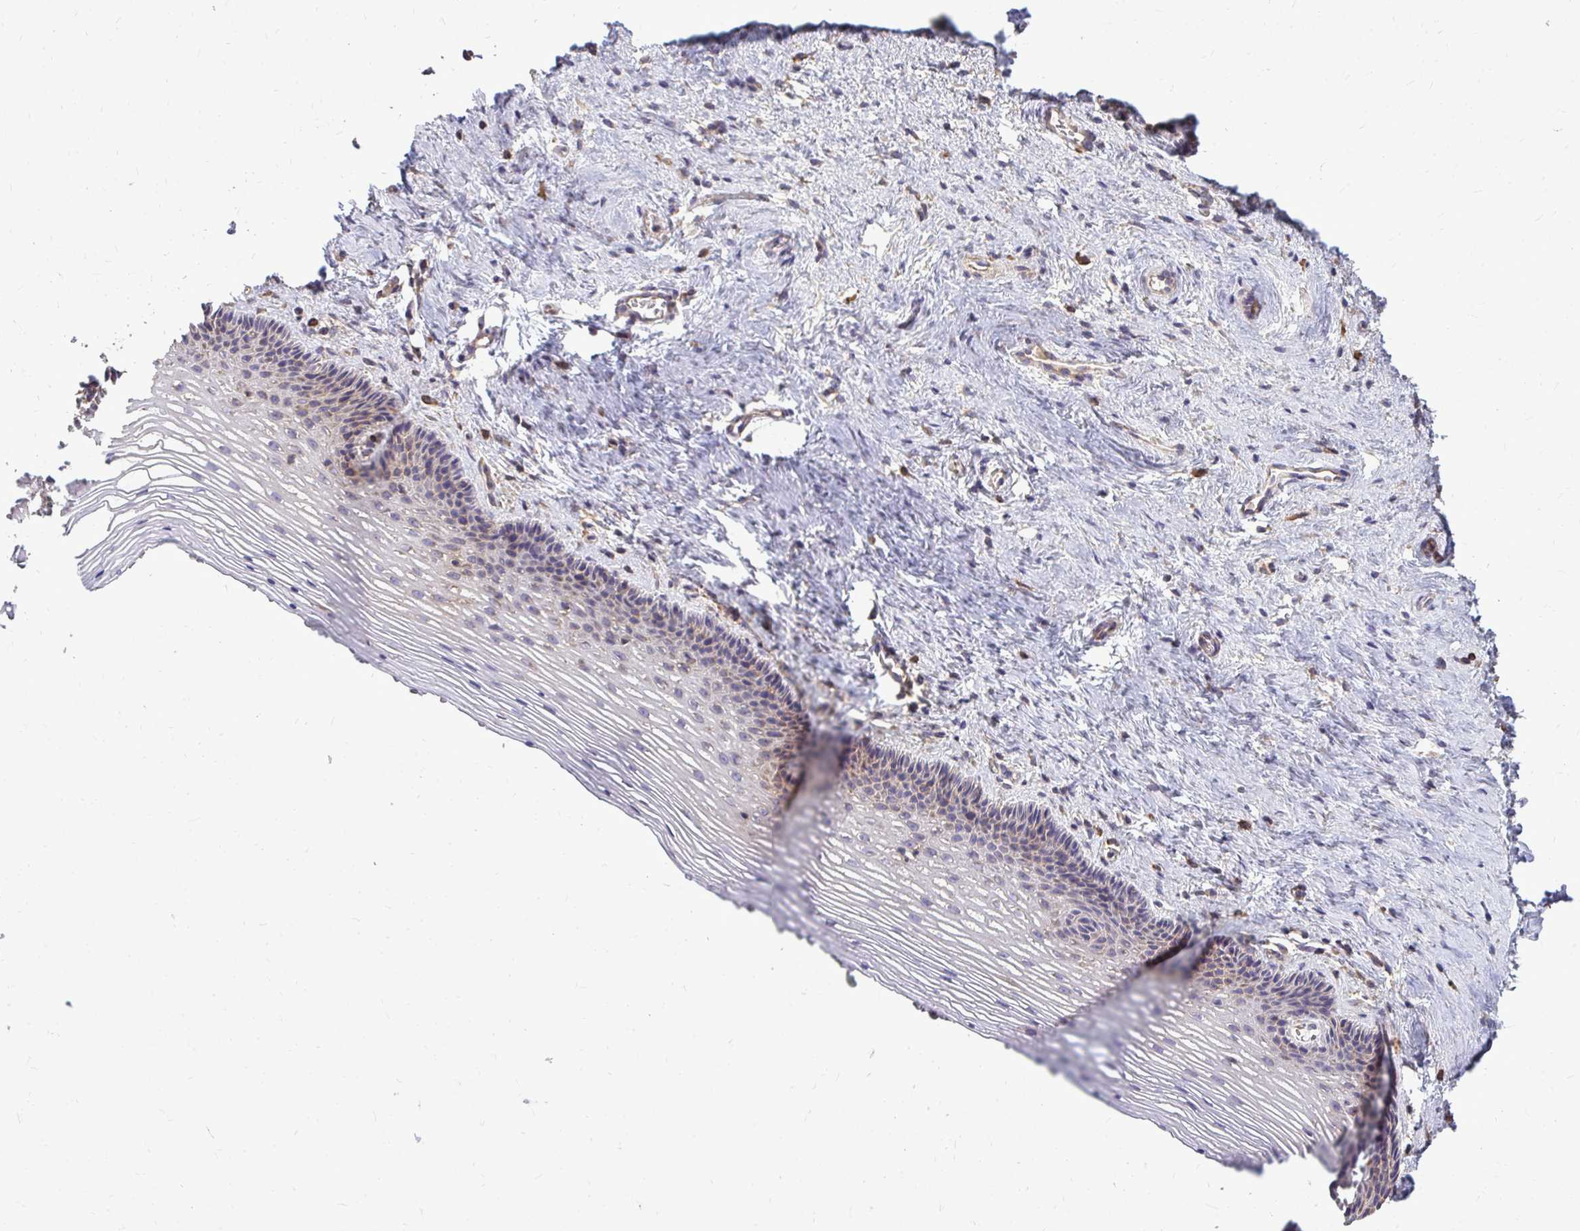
{"staining": {"intensity": "moderate", "quantity": "<25%", "location": "cytoplasmic/membranous"}, "tissue": "vagina", "cell_type": "Squamous epithelial cells", "image_type": "normal", "snomed": [{"axis": "morphology", "description": "Normal tissue, NOS"}, {"axis": "topography", "description": "Vagina"}, {"axis": "topography", "description": "Cervix"}], "caption": "Protein expression analysis of benign human vagina reveals moderate cytoplasmic/membranous staining in approximately <25% of squamous epithelial cells. The staining was performed using DAB to visualize the protein expression in brown, while the nuclei were stained in blue with hematoxylin (Magnification: 20x).", "gene": "FMR1", "patient": {"sex": "female", "age": 37}}